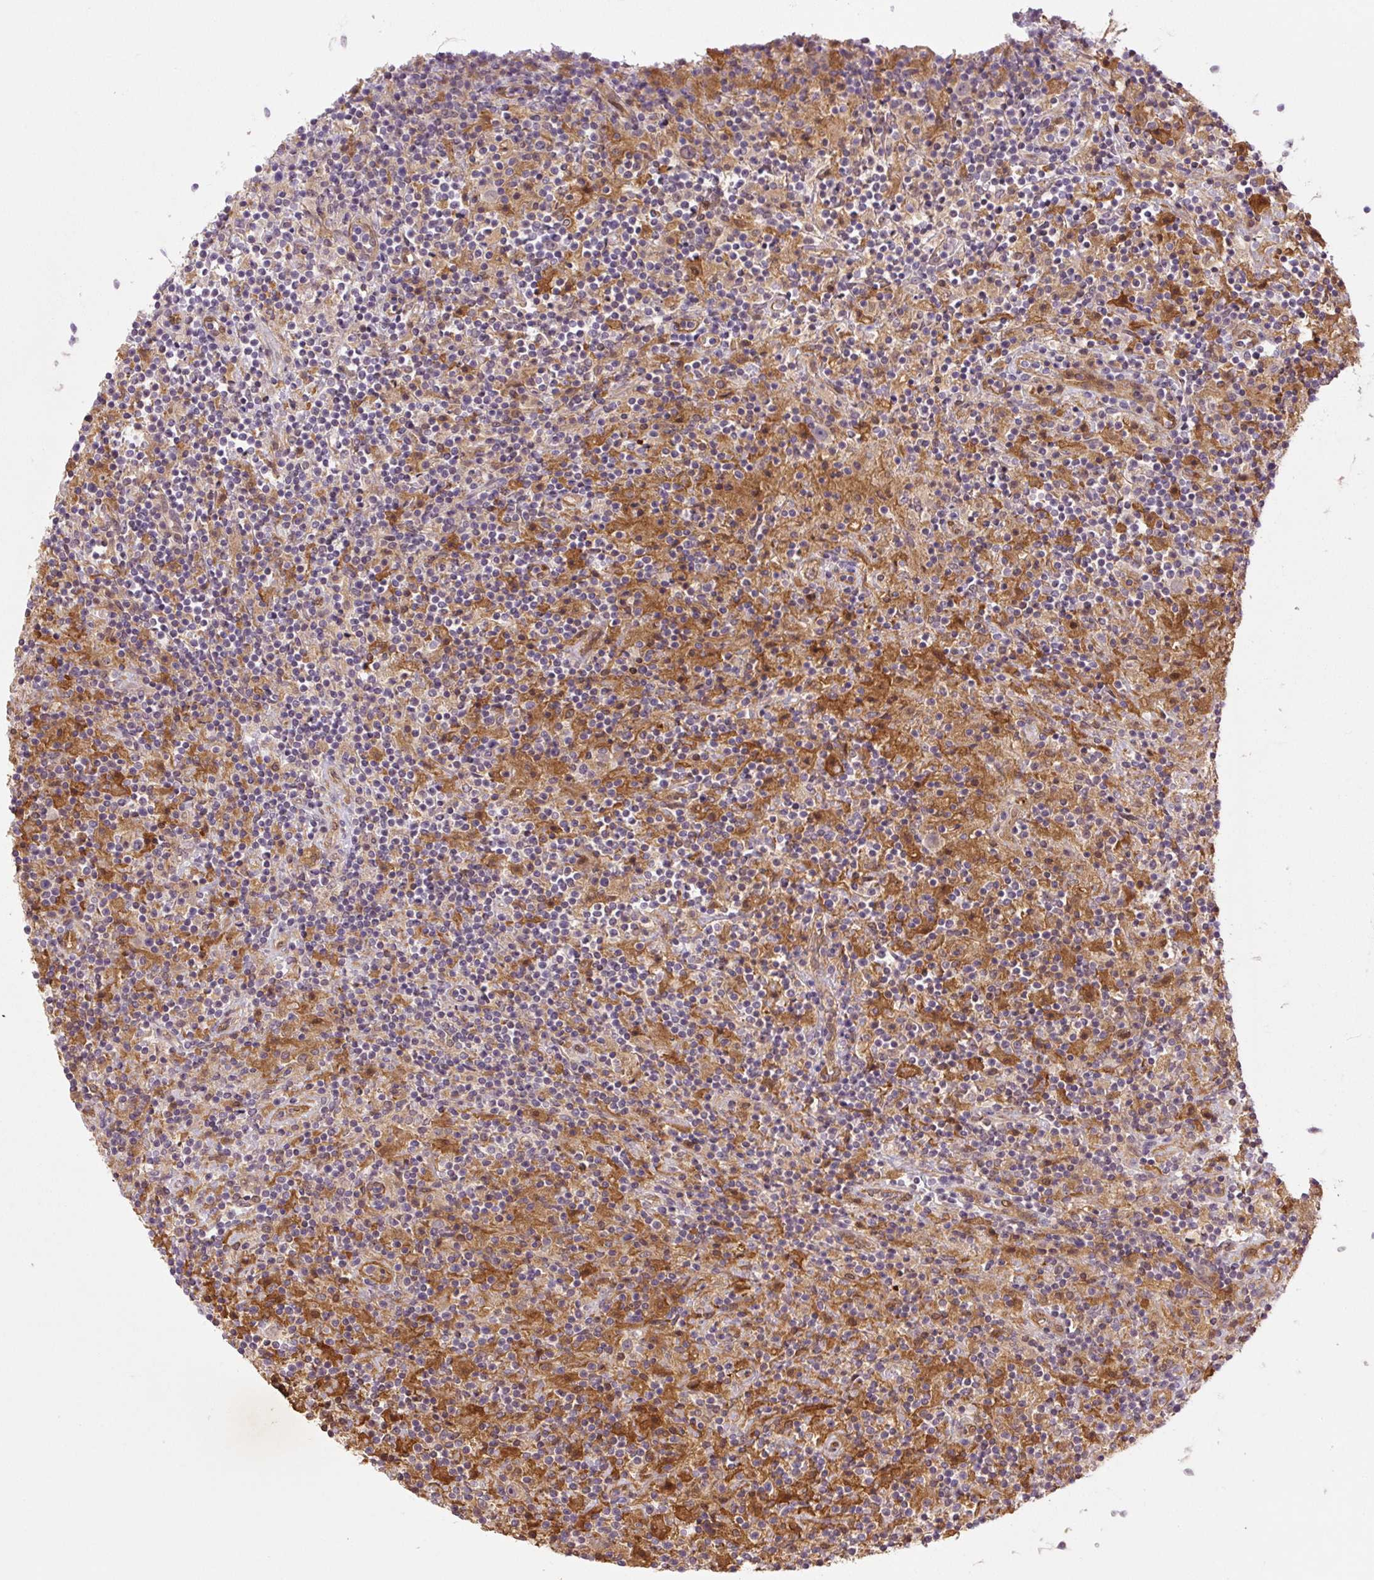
{"staining": {"intensity": "negative", "quantity": "none", "location": "none"}, "tissue": "lymphoma", "cell_type": "Tumor cells", "image_type": "cancer", "snomed": [{"axis": "morphology", "description": "Hodgkin's disease, NOS"}, {"axis": "topography", "description": "Lymph node"}], "caption": "Immunohistochemical staining of lymphoma reveals no significant expression in tumor cells. The staining is performed using DAB brown chromogen with nuclei counter-stained in using hematoxylin.", "gene": "SPSB2", "patient": {"sex": "male", "age": 70}}